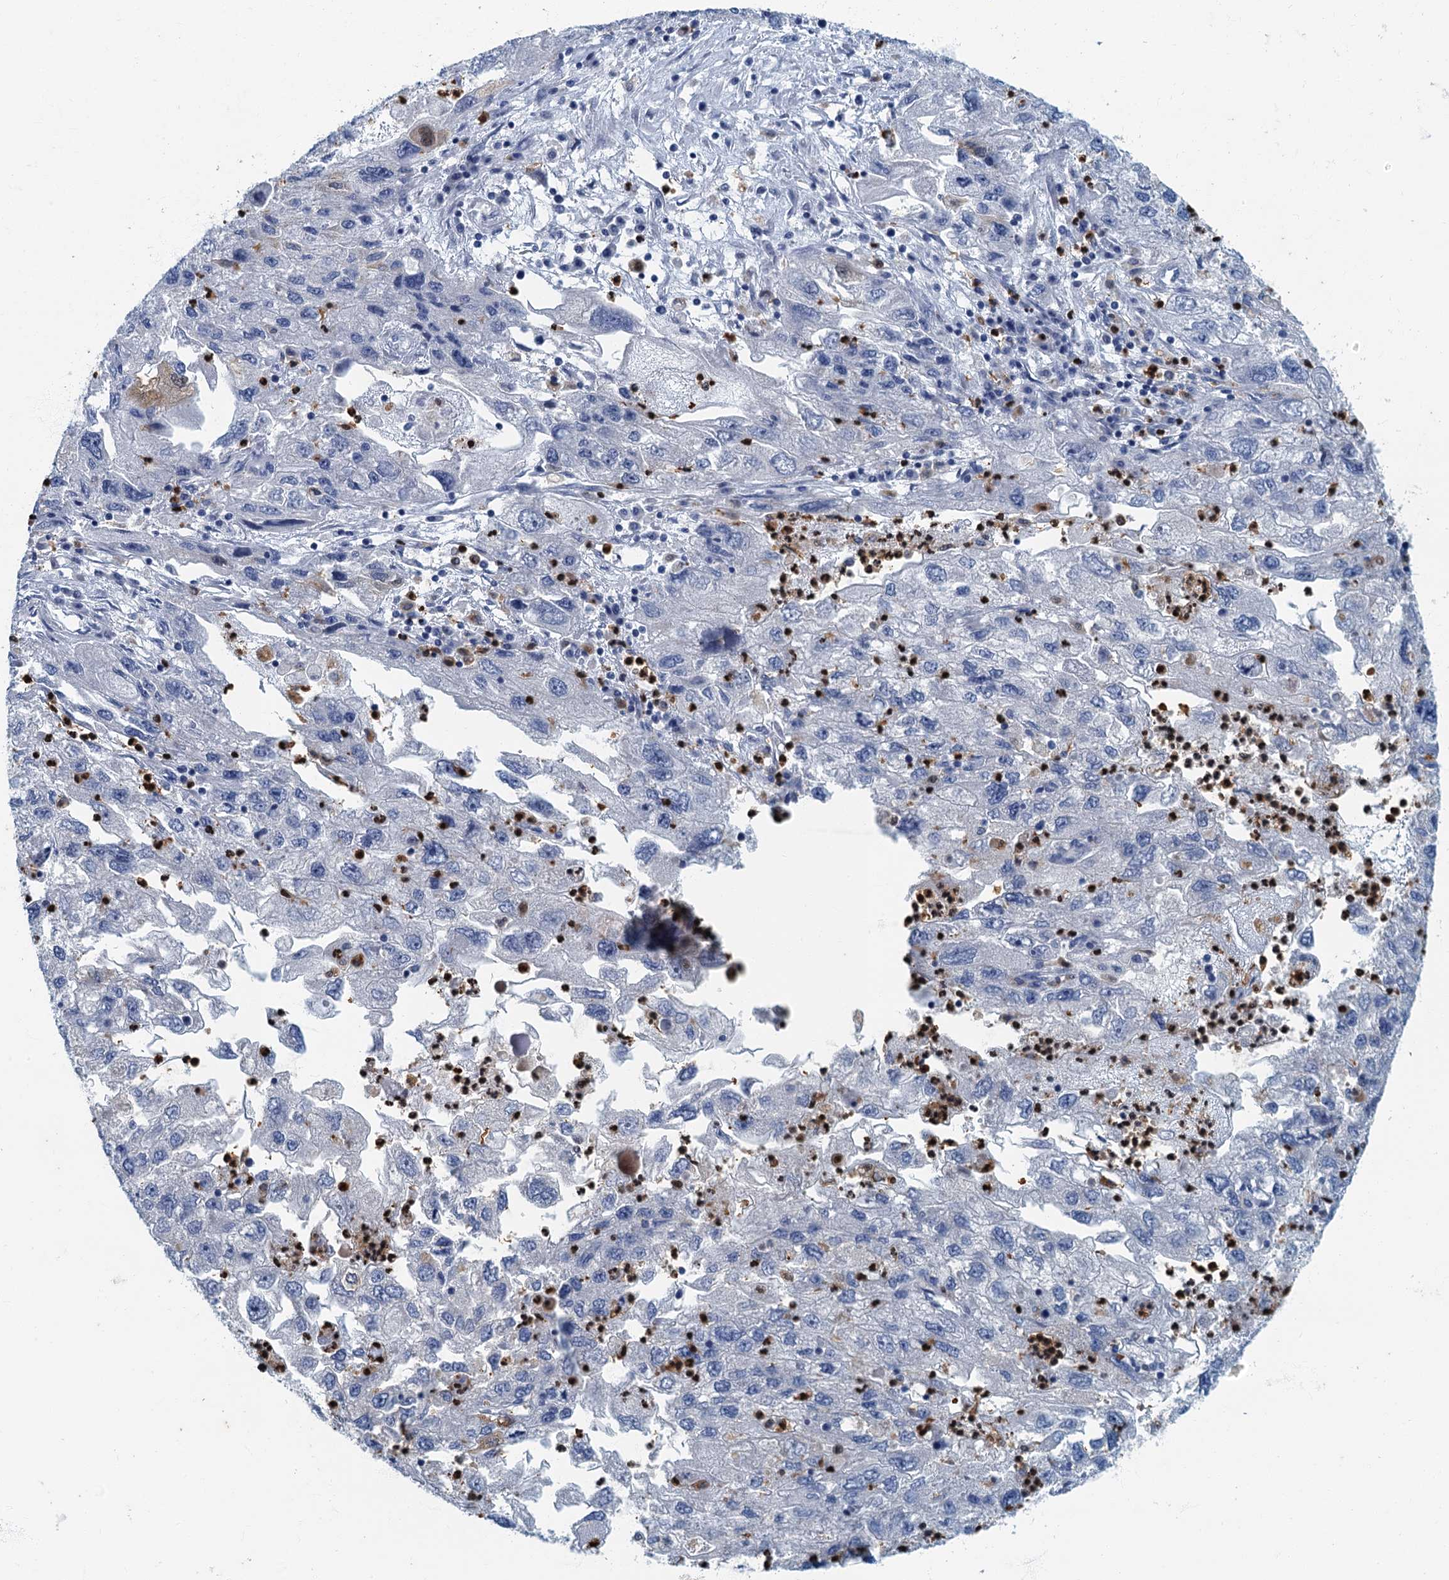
{"staining": {"intensity": "negative", "quantity": "none", "location": "none"}, "tissue": "endometrial cancer", "cell_type": "Tumor cells", "image_type": "cancer", "snomed": [{"axis": "morphology", "description": "Adenocarcinoma, NOS"}, {"axis": "topography", "description": "Endometrium"}], "caption": "Protein analysis of endometrial cancer exhibits no significant expression in tumor cells.", "gene": "ANKDD1A", "patient": {"sex": "female", "age": 49}}